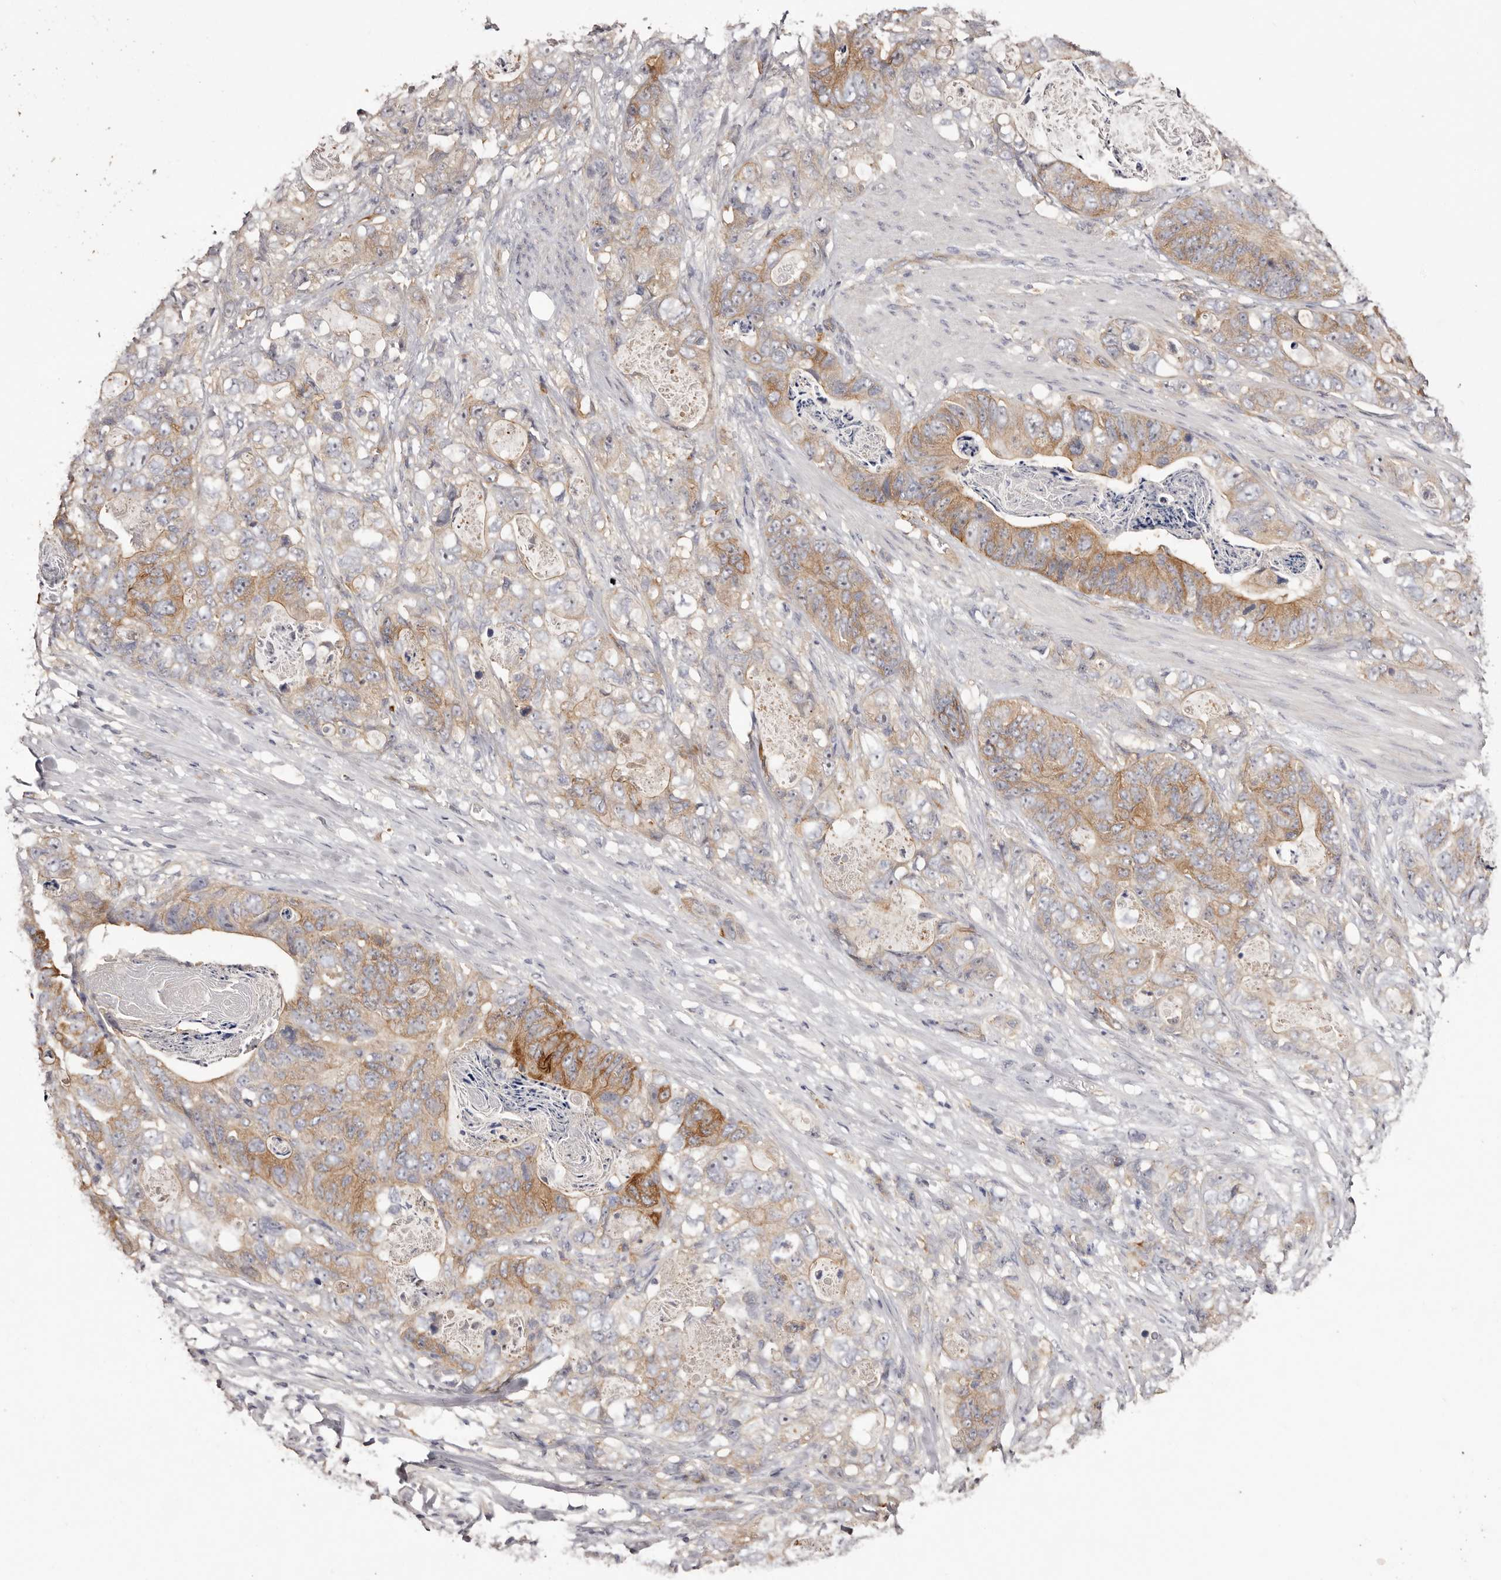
{"staining": {"intensity": "strong", "quantity": "25%-75%", "location": "cytoplasmic/membranous"}, "tissue": "stomach cancer", "cell_type": "Tumor cells", "image_type": "cancer", "snomed": [{"axis": "morphology", "description": "Normal tissue, NOS"}, {"axis": "morphology", "description": "Adenocarcinoma, NOS"}, {"axis": "topography", "description": "Stomach"}], "caption": "Immunohistochemistry of human stomach adenocarcinoma demonstrates high levels of strong cytoplasmic/membranous expression in about 25%-75% of tumor cells.", "gene": "LTV1", "patient": {"sex": "female", "age": 89}}